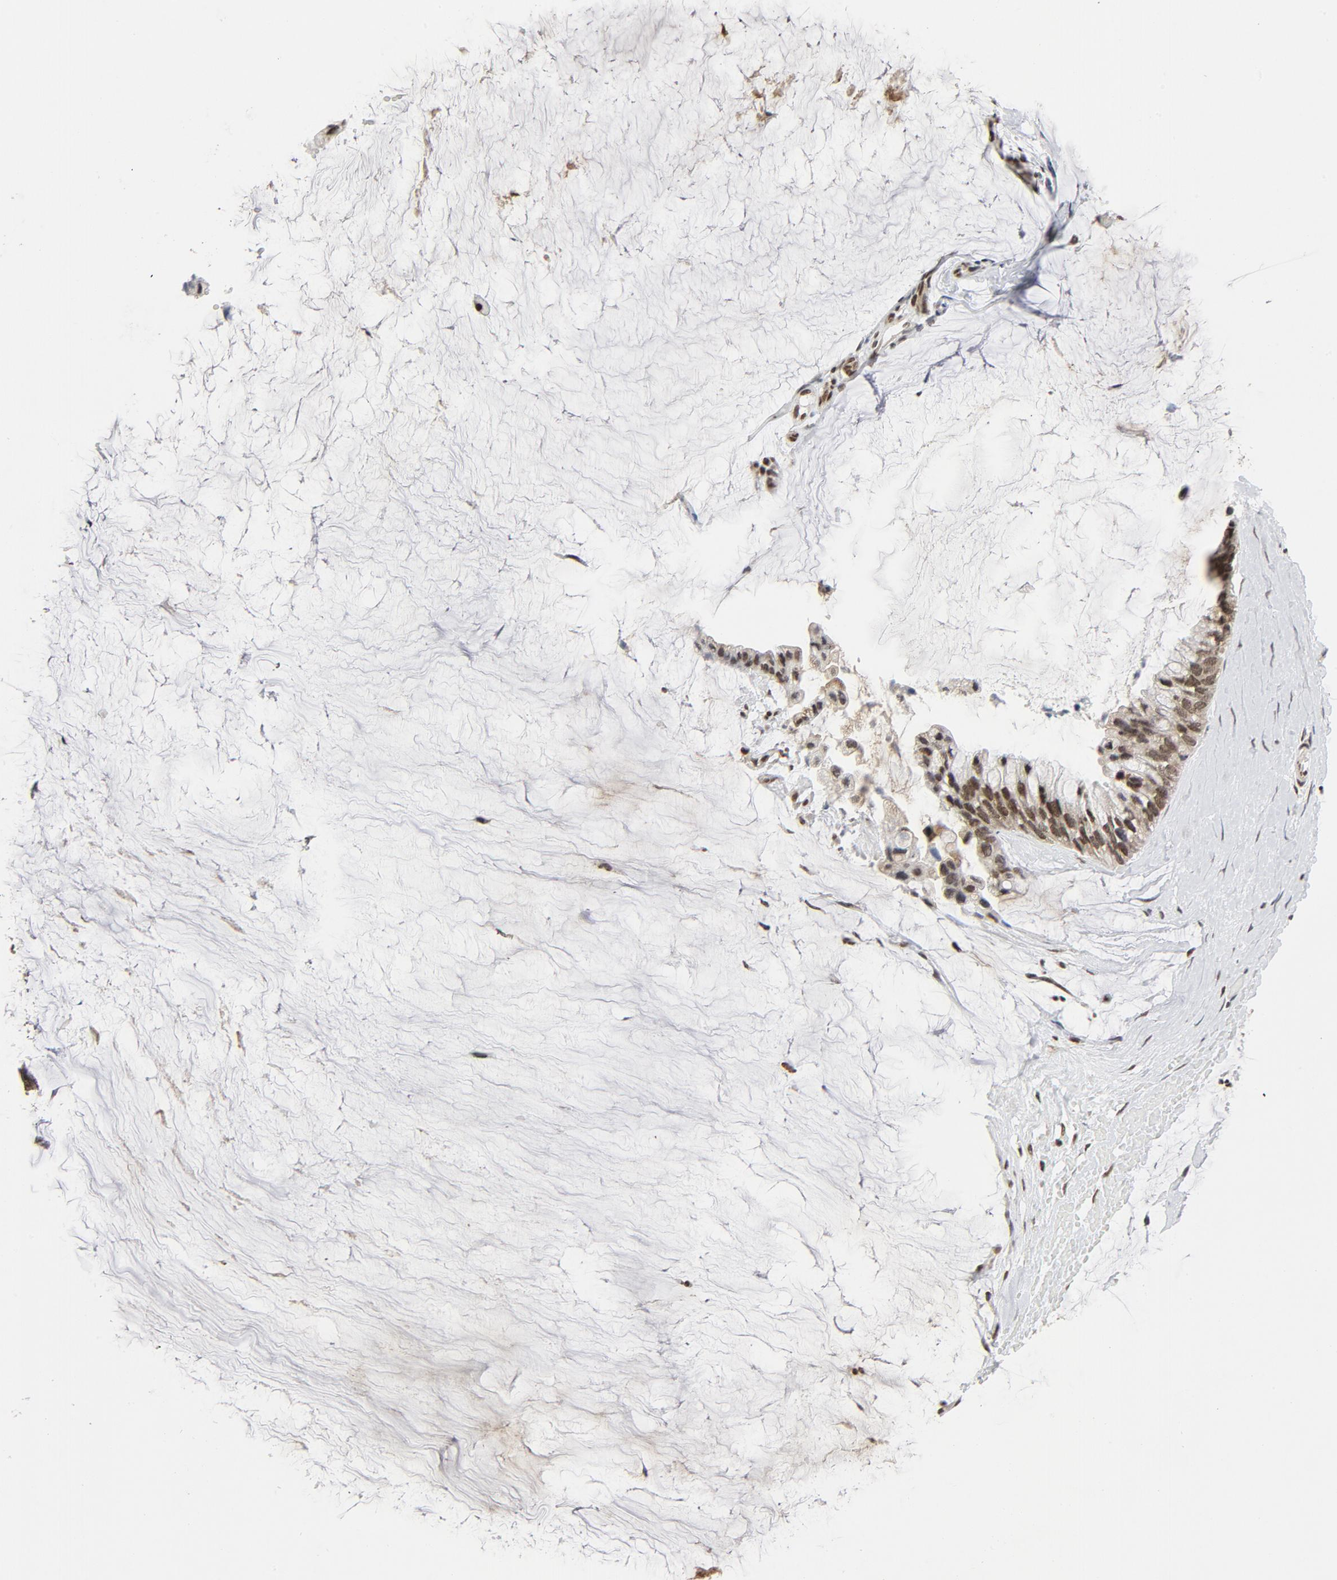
{"staining": {"intensity": "moderate", "quantity": ">75%", "location": "nuclear"}, "tissue": "ovarian cancer", "cell_type": "Tumor cells", "image_type": "cancer", "snomed": [{"axis": "morphology", "description": "Cystadenocarcinoma, mucinous, NOS"}, {"axis": "topography", "description": "Ovary"}], "caption": "Ovarian mucinous cystadenocarcinoma was stained to show a protein in brown. There is medium levels of moderate nuclear expression in approximately >75% of tumor cells.", "gene": "ERCC1", "patient": {"sex": "female", "age": 39}}